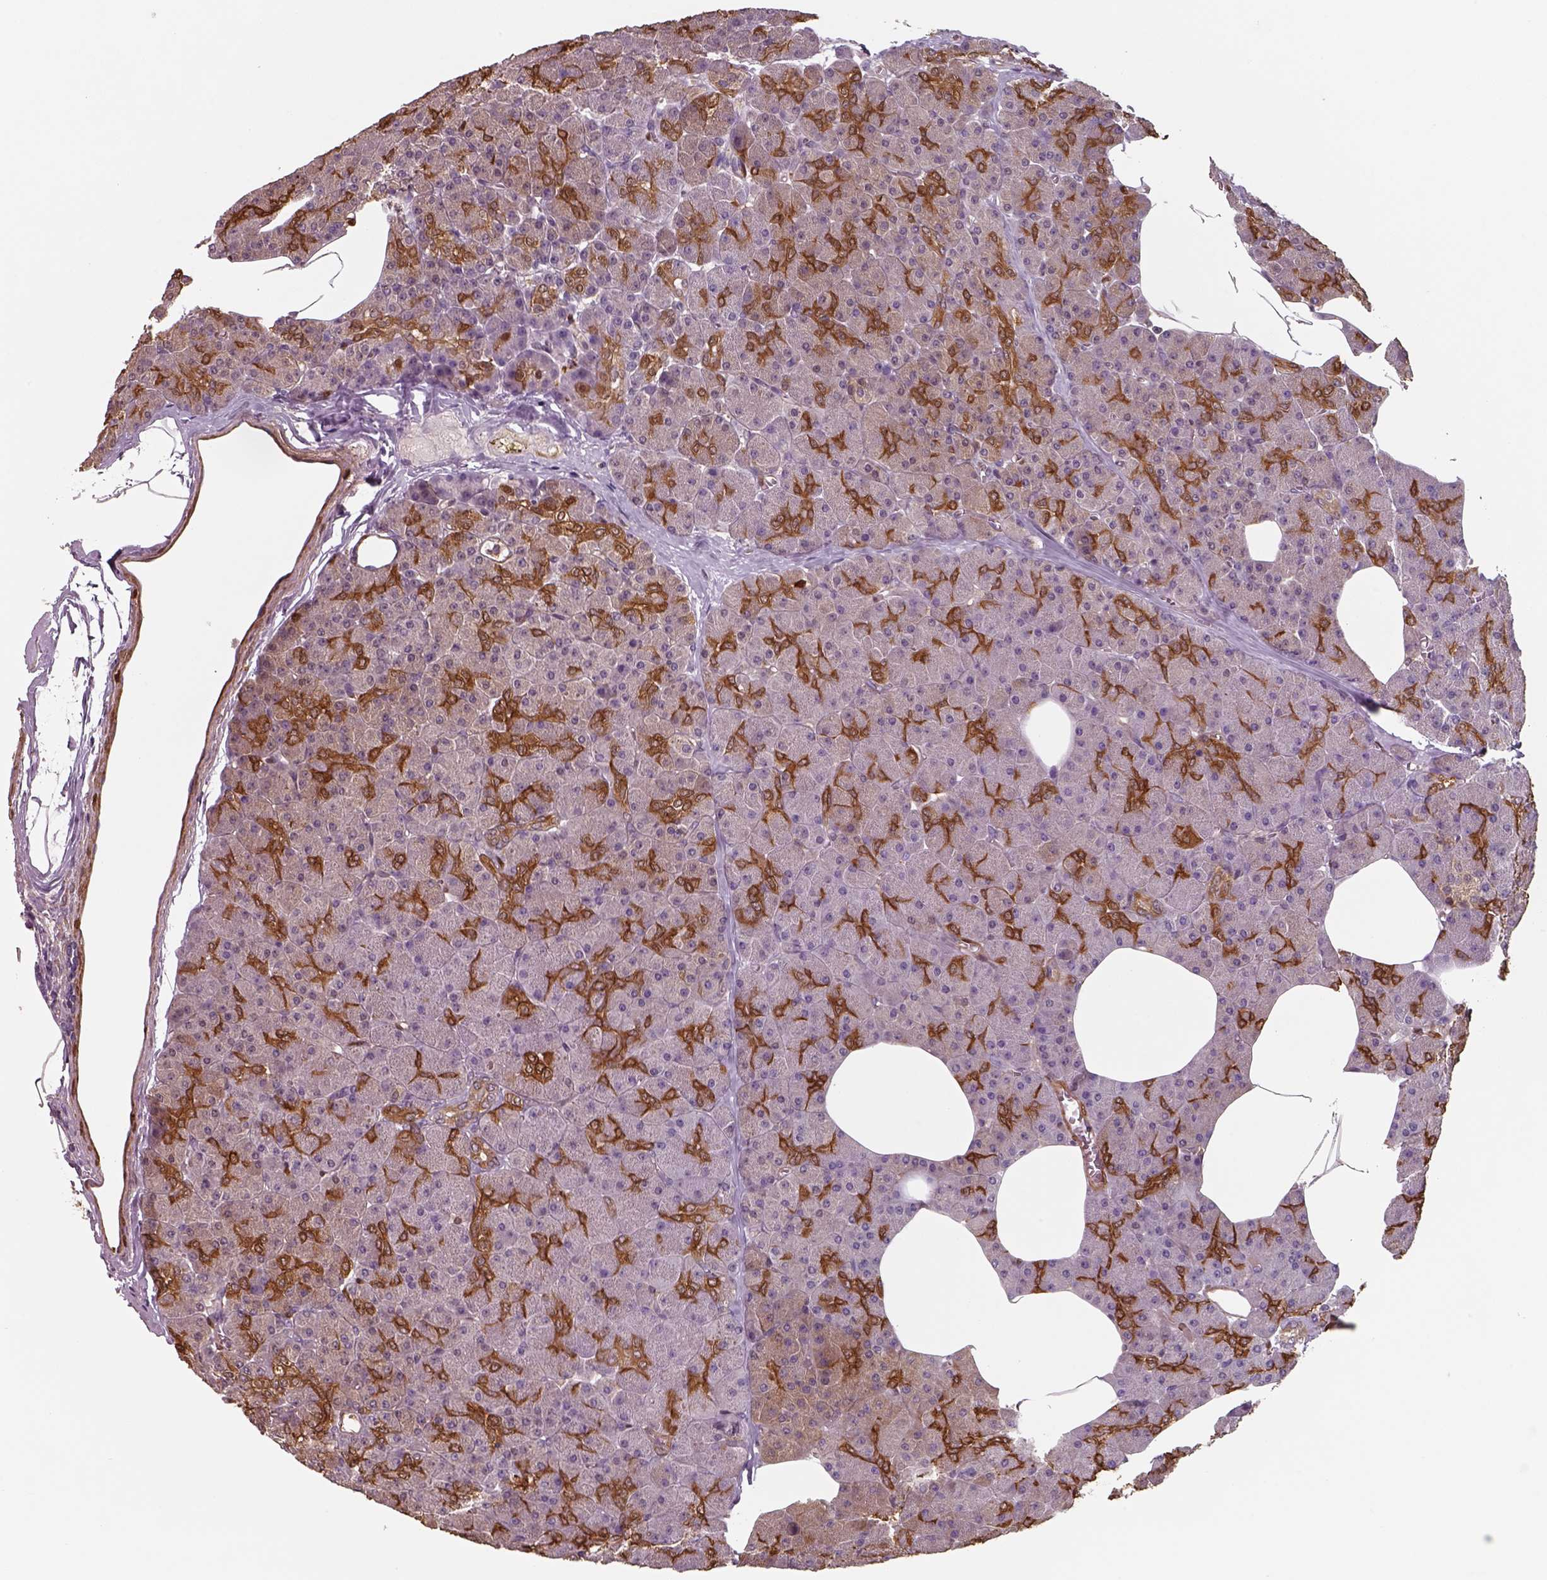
{"staining": {"intensity": "strong", "quantity": "<25%", "location": "cytoplasmic/membranous"}, "tissue": "pancreas", "cell_type": "Exocrine glandular cells", "image_type": "normal", "snomed": [{"axis": "morphology", "description": "Normal tissue, NOS"}, {"axis": "topography", "description": "Pancreas"}], "caption": "The immunohistochemical stain highlights strong cytoplasmic/membranous positivity in exocrine glandular cells of normal pancreas.", "gene": "ISYNA1", "patient": {"sex": "female", "age": 45}}